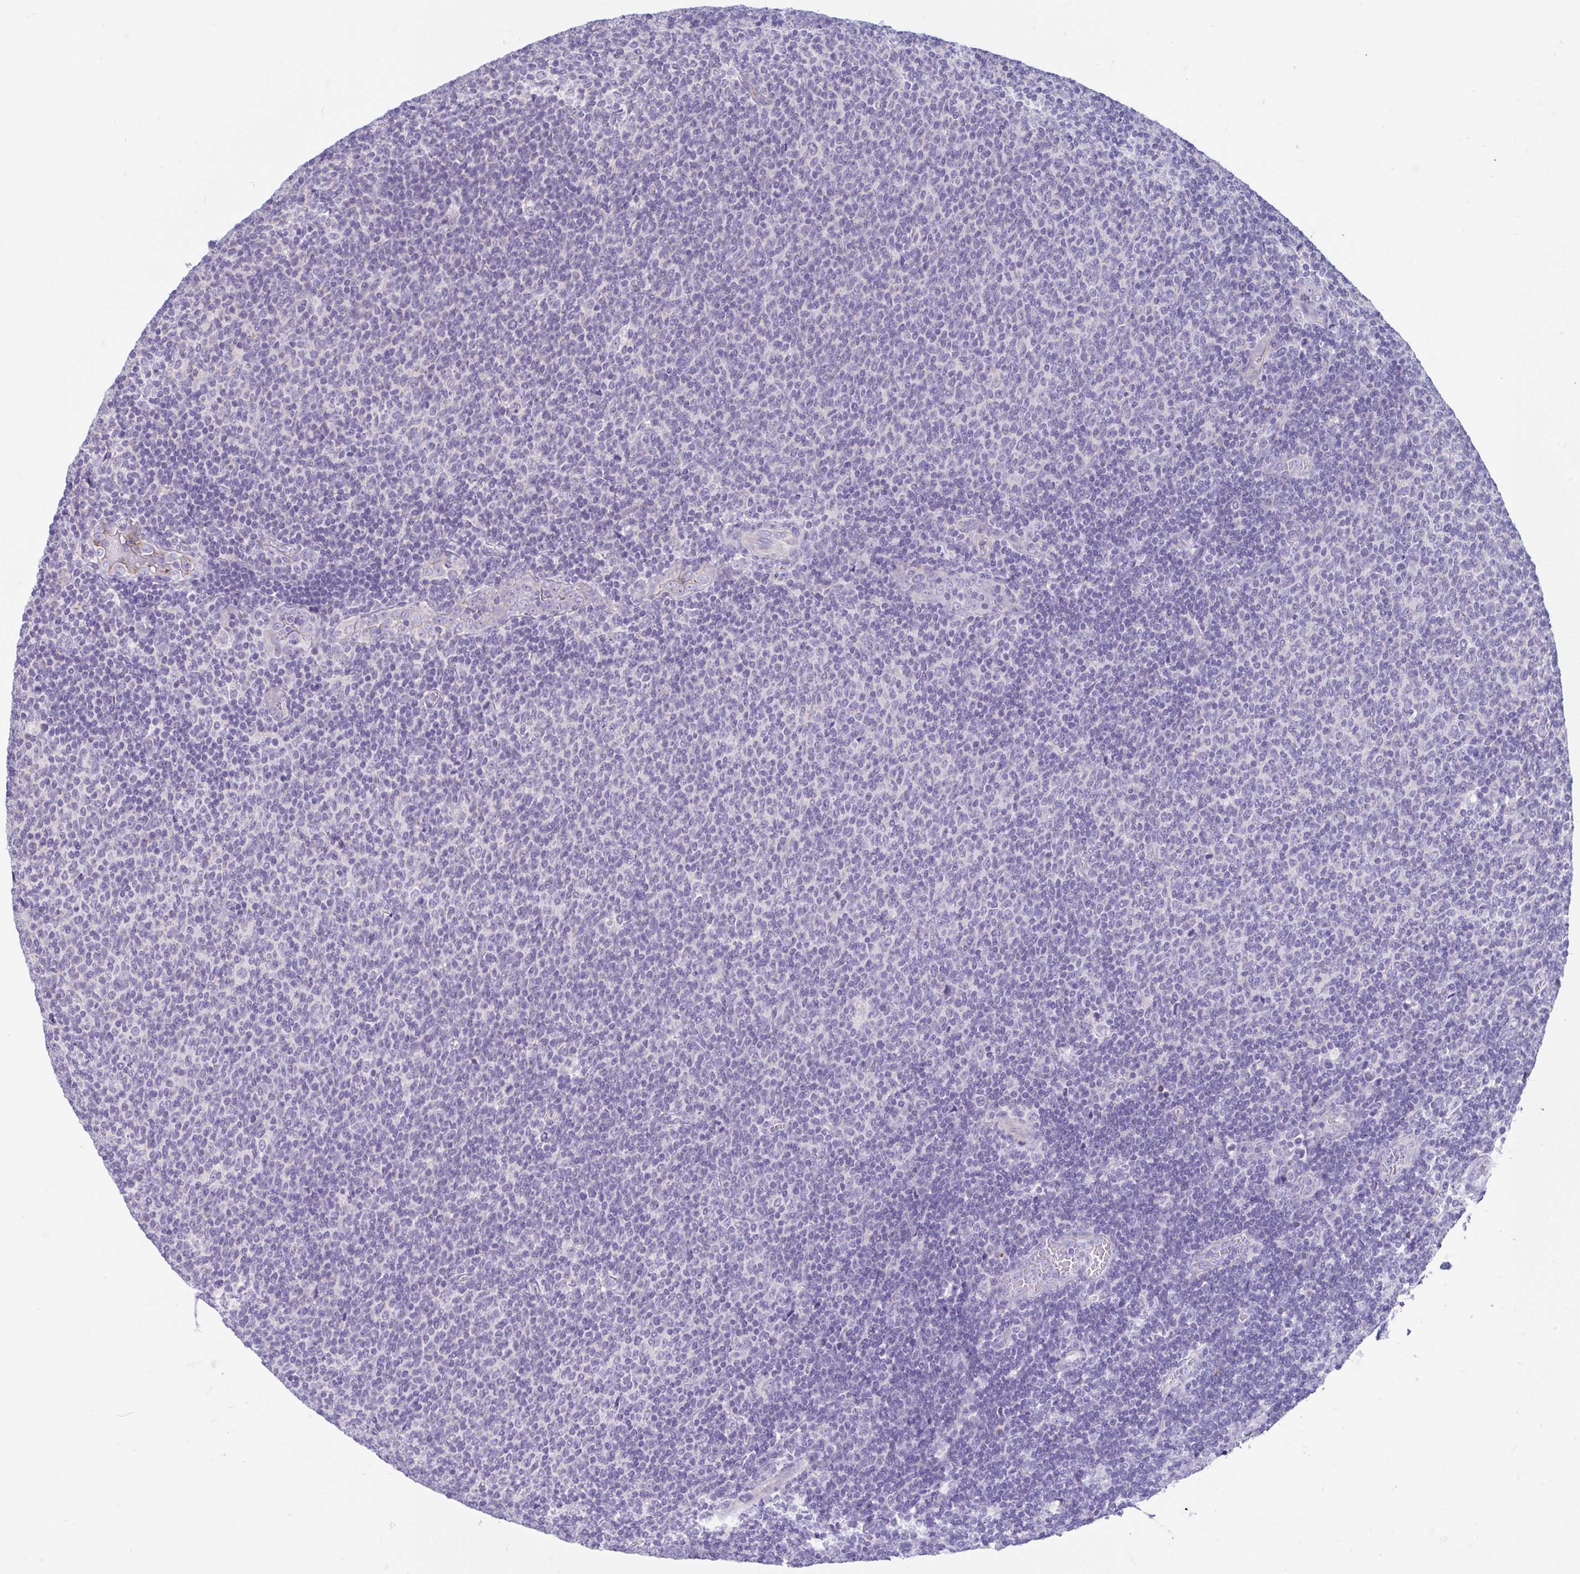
{"staining": {"intensity": "negative", "quantity": "none", "location": "none"}, "tissue": "lymphoma", "cell_type": "Tumor cells", "image_type": "cancer", "snomed": [{"axis": "morphology", "description": "Malignant lymphoma, non-Hodgkin's type, Low grade"}, {"axis": "topography", "description": "Lymph node"}], "caption": "The histopathology image demonstrates no staining of tumor cells in lymphoma. The staining was performed using DAB (3,3'-diaminobenzidine) to visualize the protein expression in brown, while the nuclei were stained in blue with hematoxylin (Magnification: 20x).", "gene": "CCSAP", "patient": {"sex": "male", "age": 52}}